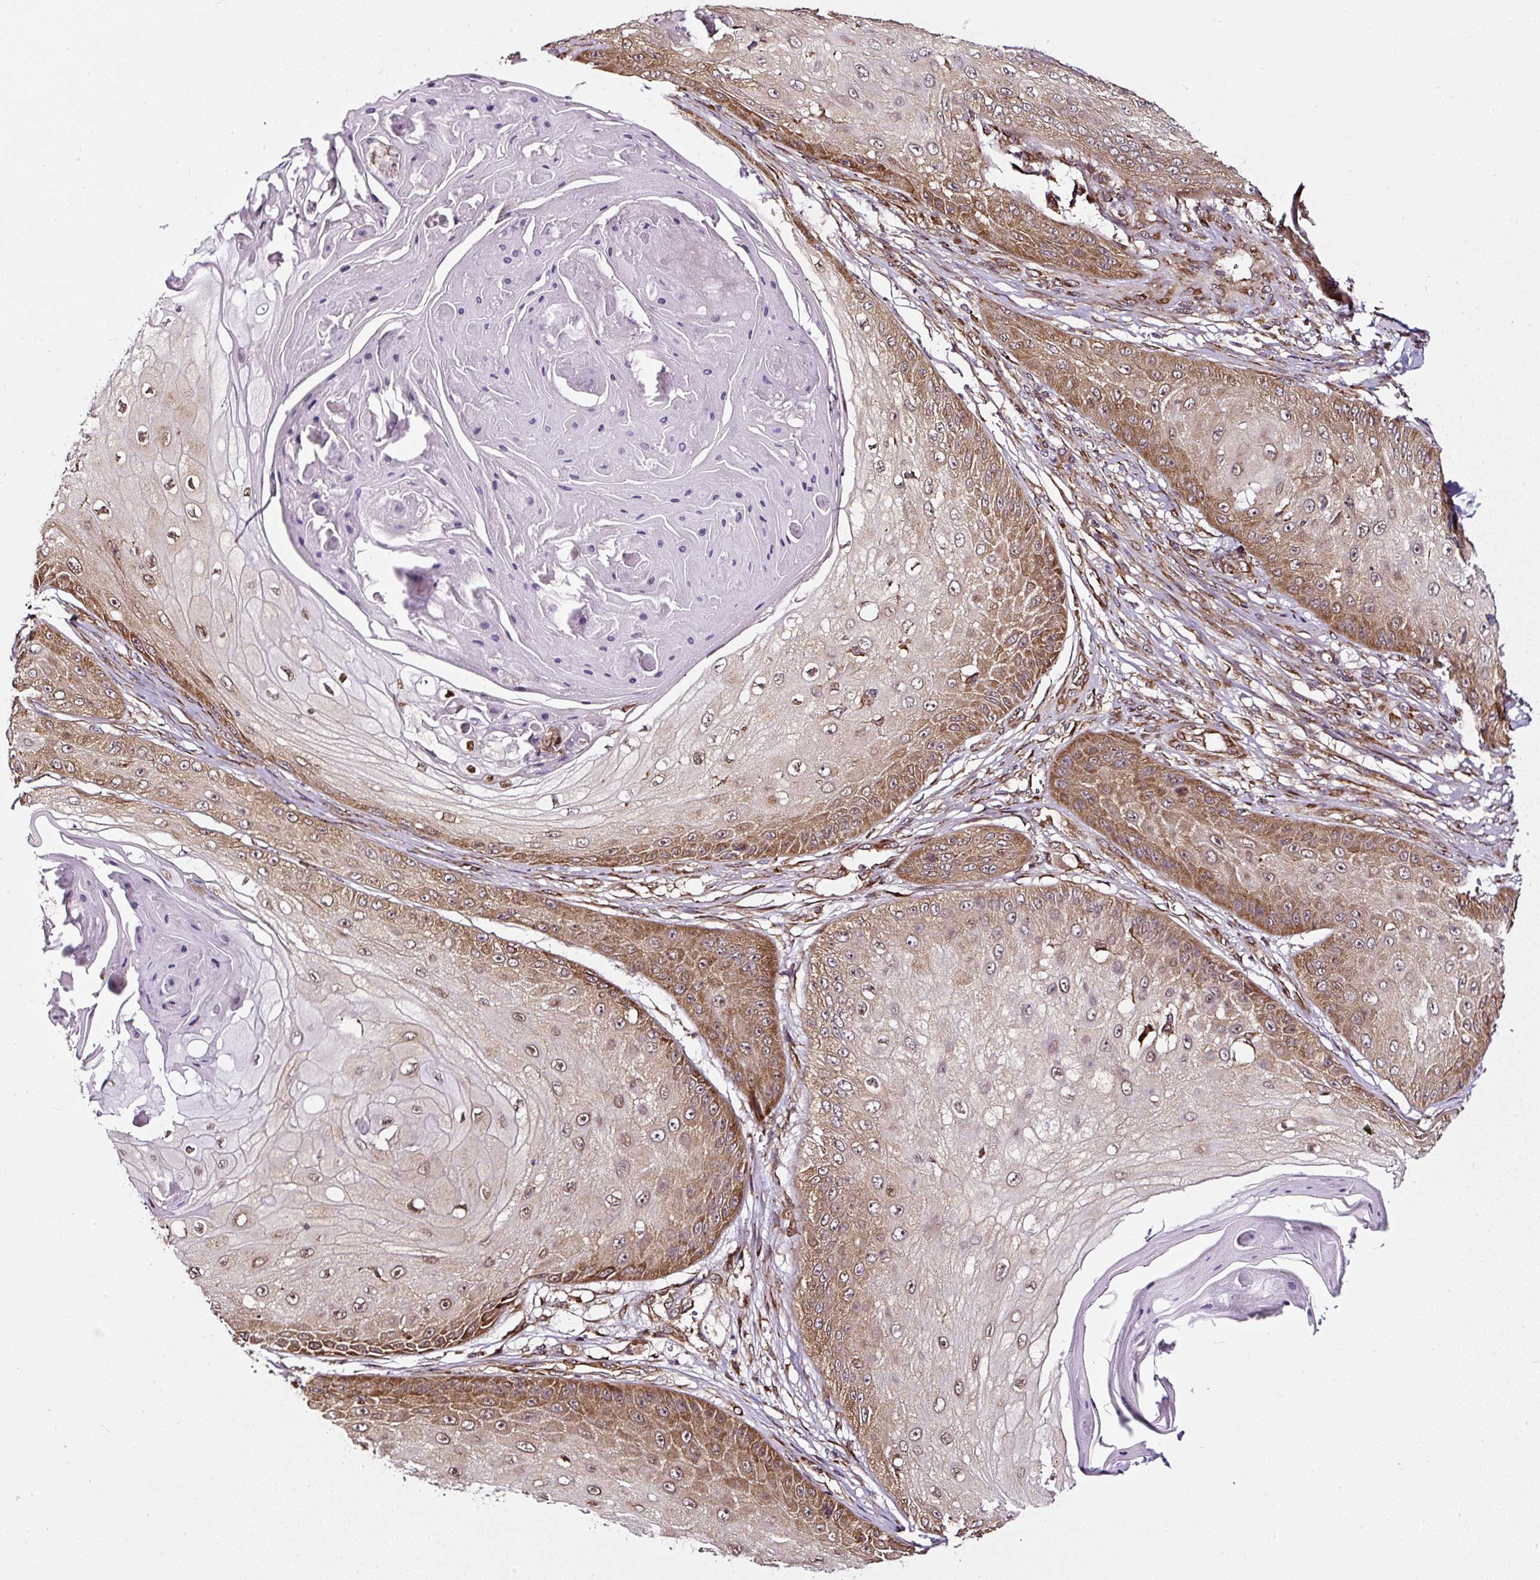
{"staining": {"intensity": "moderate", "quantity": "25%-75%", "location": "cytoplasmic/membranous,nuclear"}, "tissue": "skin cancer", "cell_type": "Tumor cells", "image_type": "cancer", "snomed": [{"axis": "morphology", "description": "Squamous cell carcinoma, NOS"}, {"axis": "topography", "description": "Skin"}], "caption": "IHC photomicrograph of neoplastic tissue: squamous cell carcinoma (skin) stained using IHC shows medium levels of moderate protein expression localized specifically in the cytoplasmic/membranous and nuclear of tumor cells, appearing as a cytoplasmic/membranous and nuclear brown color.", "gene": "KDM4E", "patient": {"sex": "male", "age": 70}}